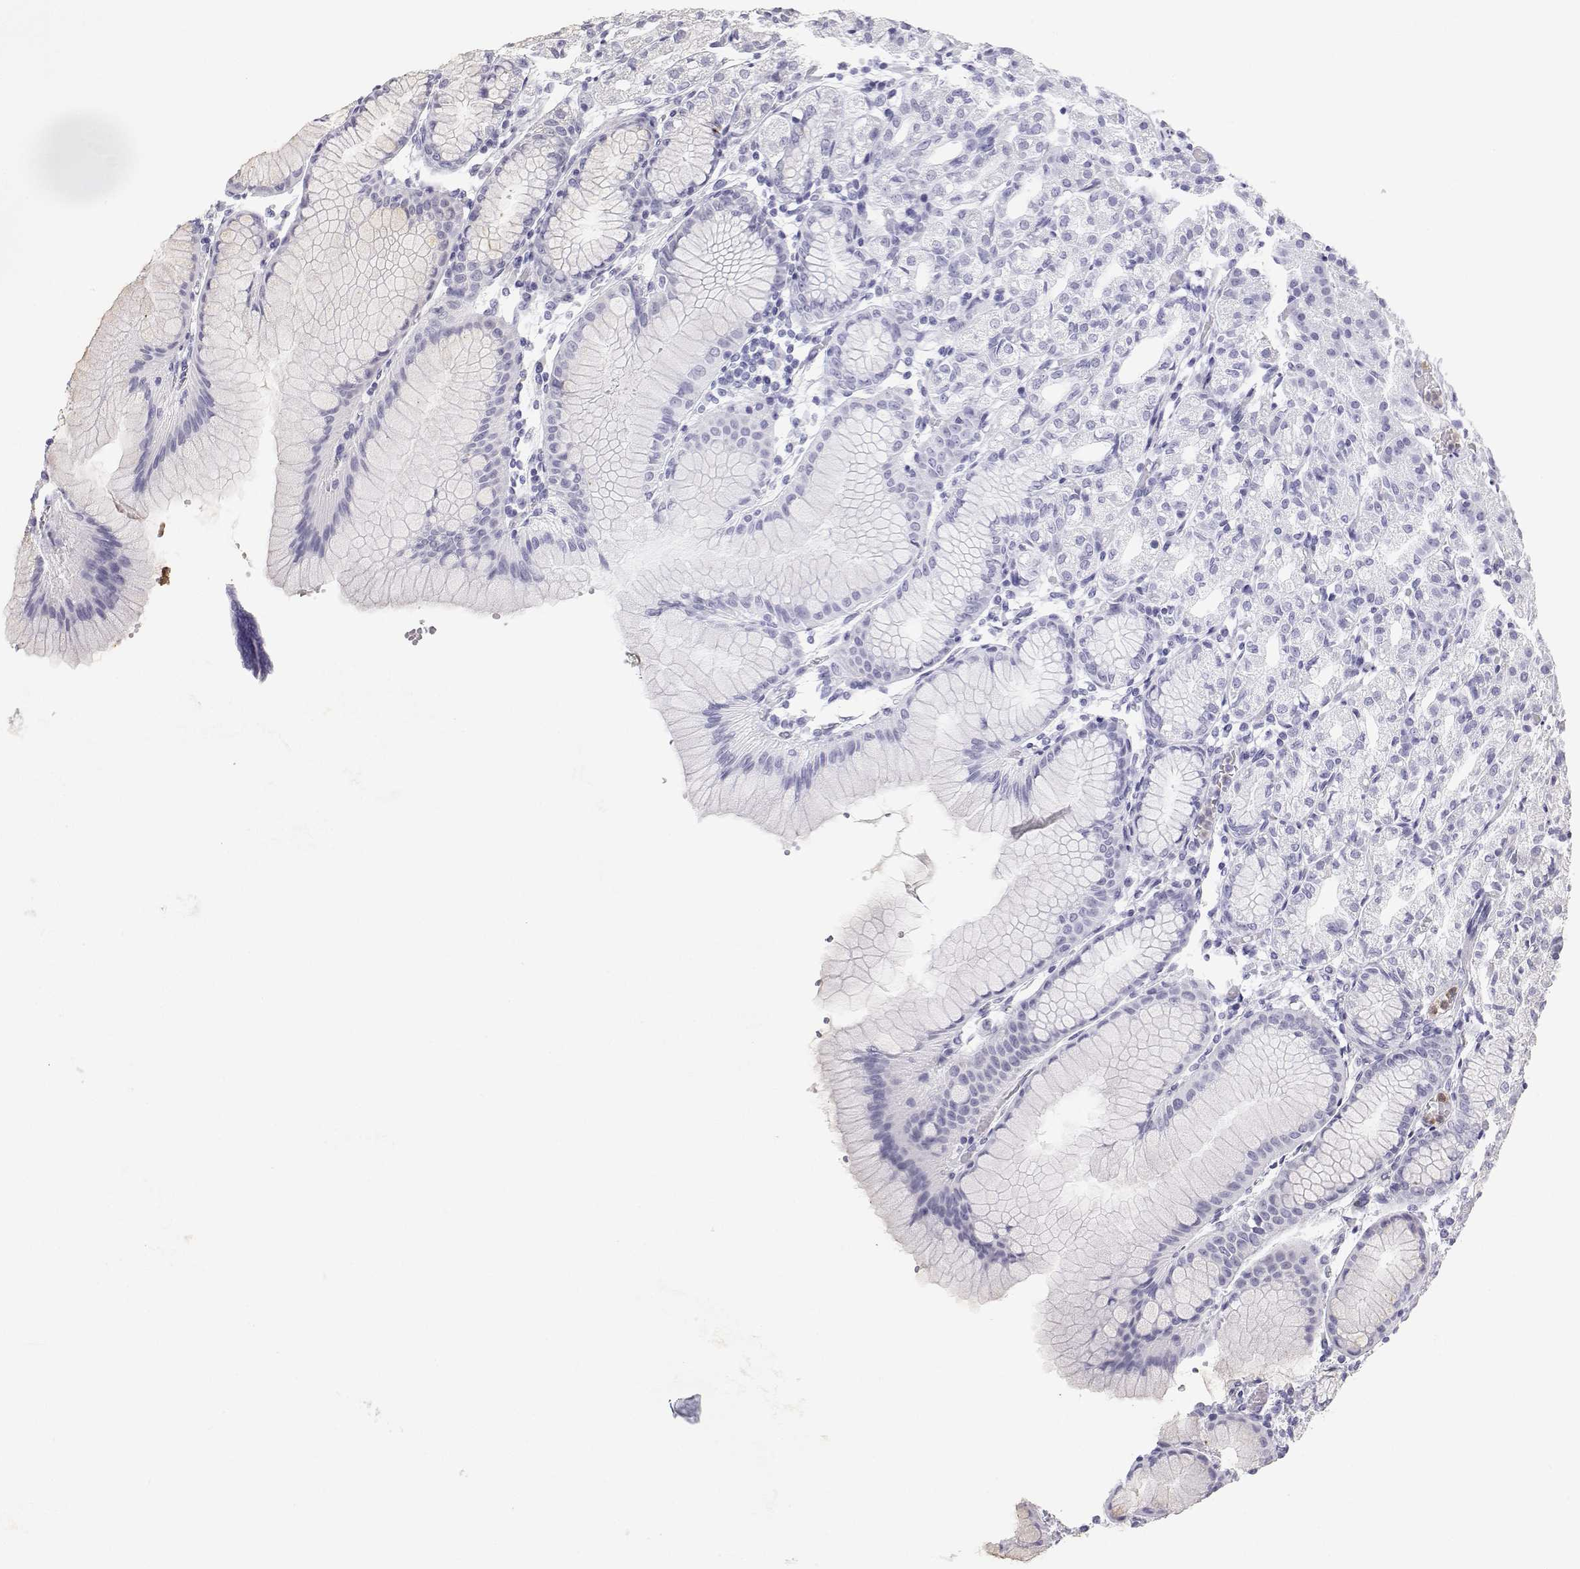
{"staining": {"intensity": "negative", "quantity": "none", "location": "none"}, "tissue": "stomach", "cell_type": "Glandular cells", "image_type": "normal", "snomed": [{"axis": "morphology", "description": "Normal tissue, NOS"}, {"axis": "topography", "description": "Stomach"}], "caption": "Immunohistochemistry (IHC) of normal human stomach shows no staining in glandular cells. (DAB (3,3'-diaminobenzidine) immunohistochemistry (IHC) visualized using brightfield microscopy, high magnification).", "gene": "SFTPB", "patient": {"sex": "female", "age": 57}}